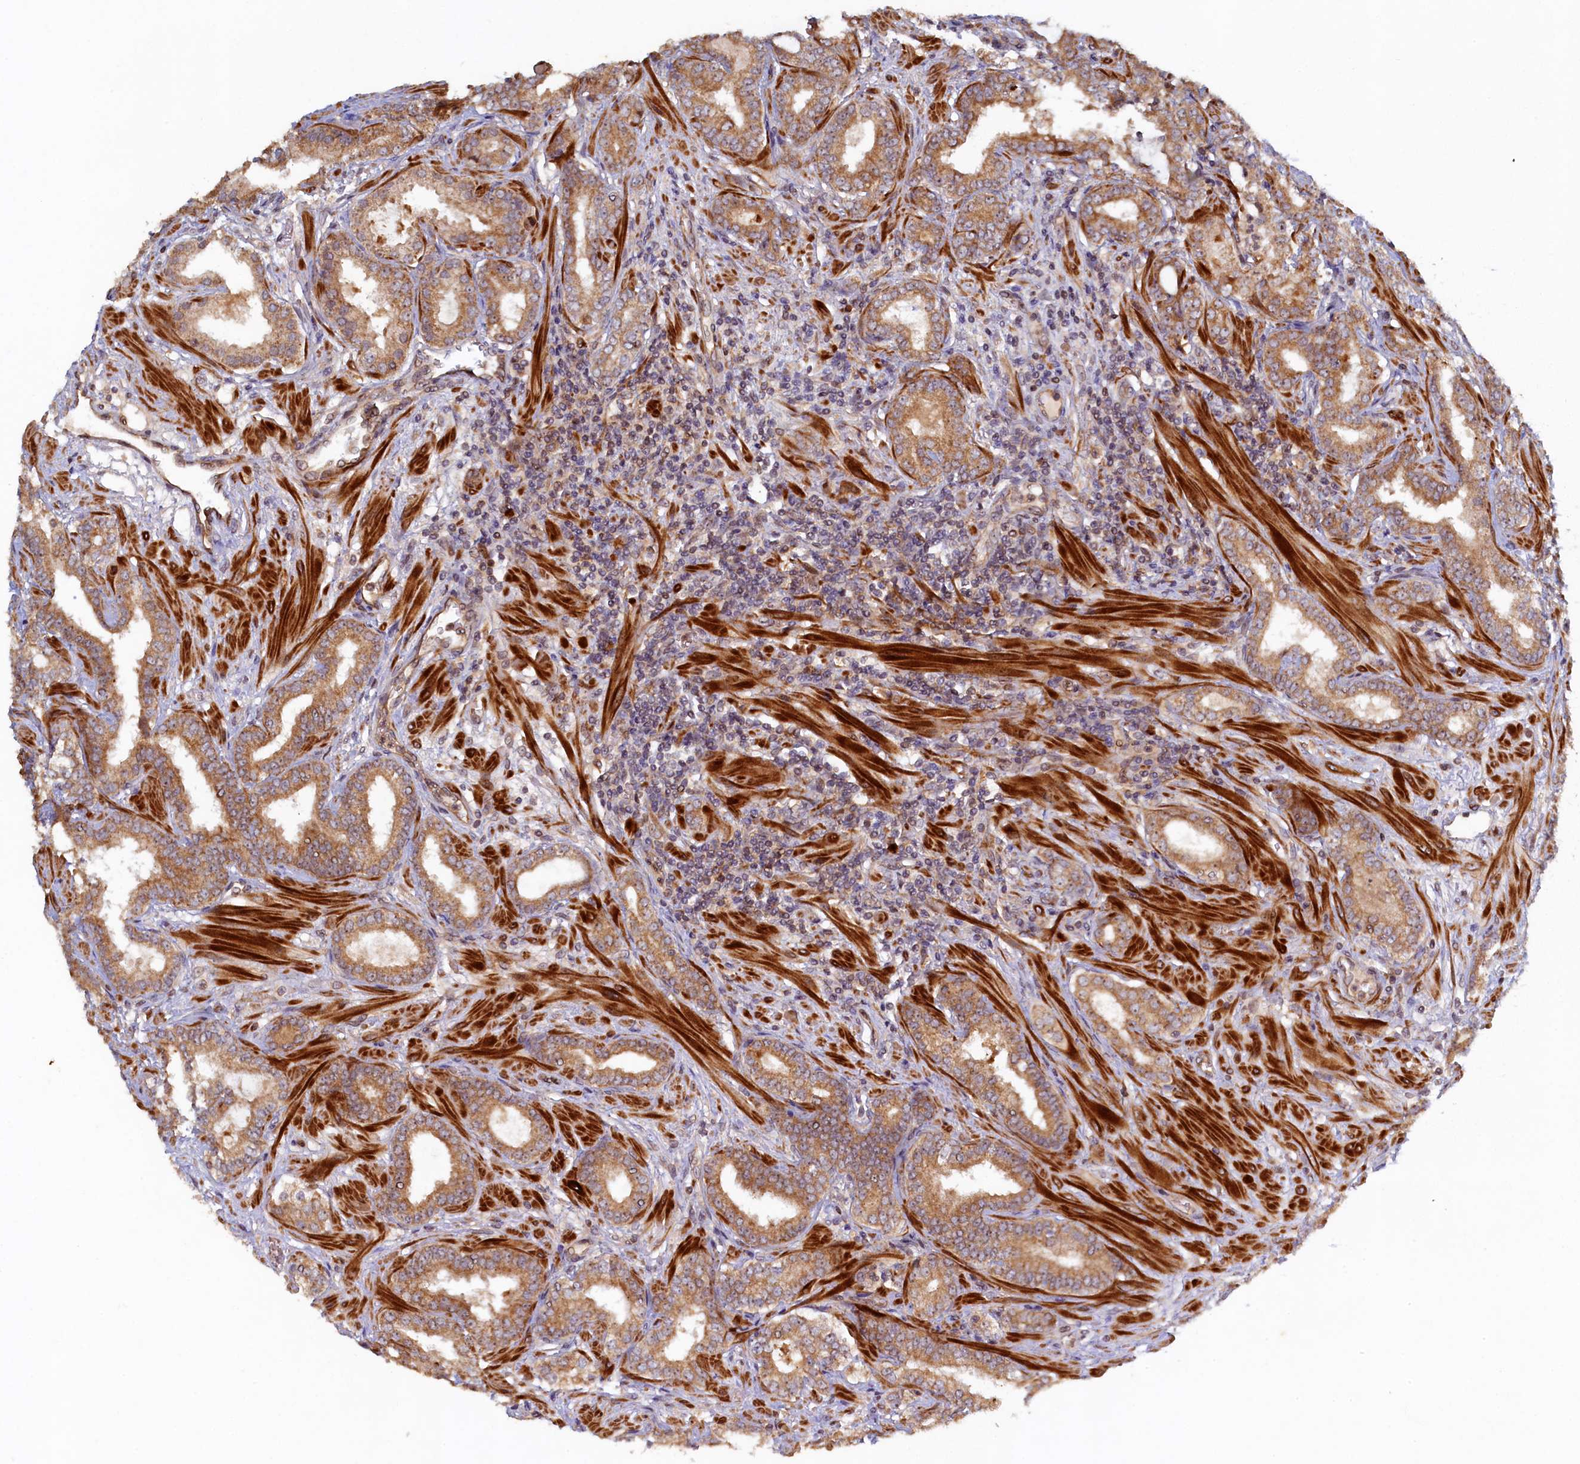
{"staining": {"intensity": "moderate", "quantity": ">75%", "location": "cytoplasmic/membranous"}, "tissue": "prostate cancer", "cell_type": "Tumor cells", "image_type": "cancer", "snomed": [{"axis": "morphology", "description": "Adenocarcinoma, High grade"}, {"axis": "topography", "description": "Prostate"}], "caption": "Brown immunohistochemical staining in prostate adenocarcinoma (high-grade) demonstrates moderate cytoplasmic/membranous positivity in about >75% of tumor cells.", "gene": "CEP20", "patient": {"sex": "male", "age": 64}}